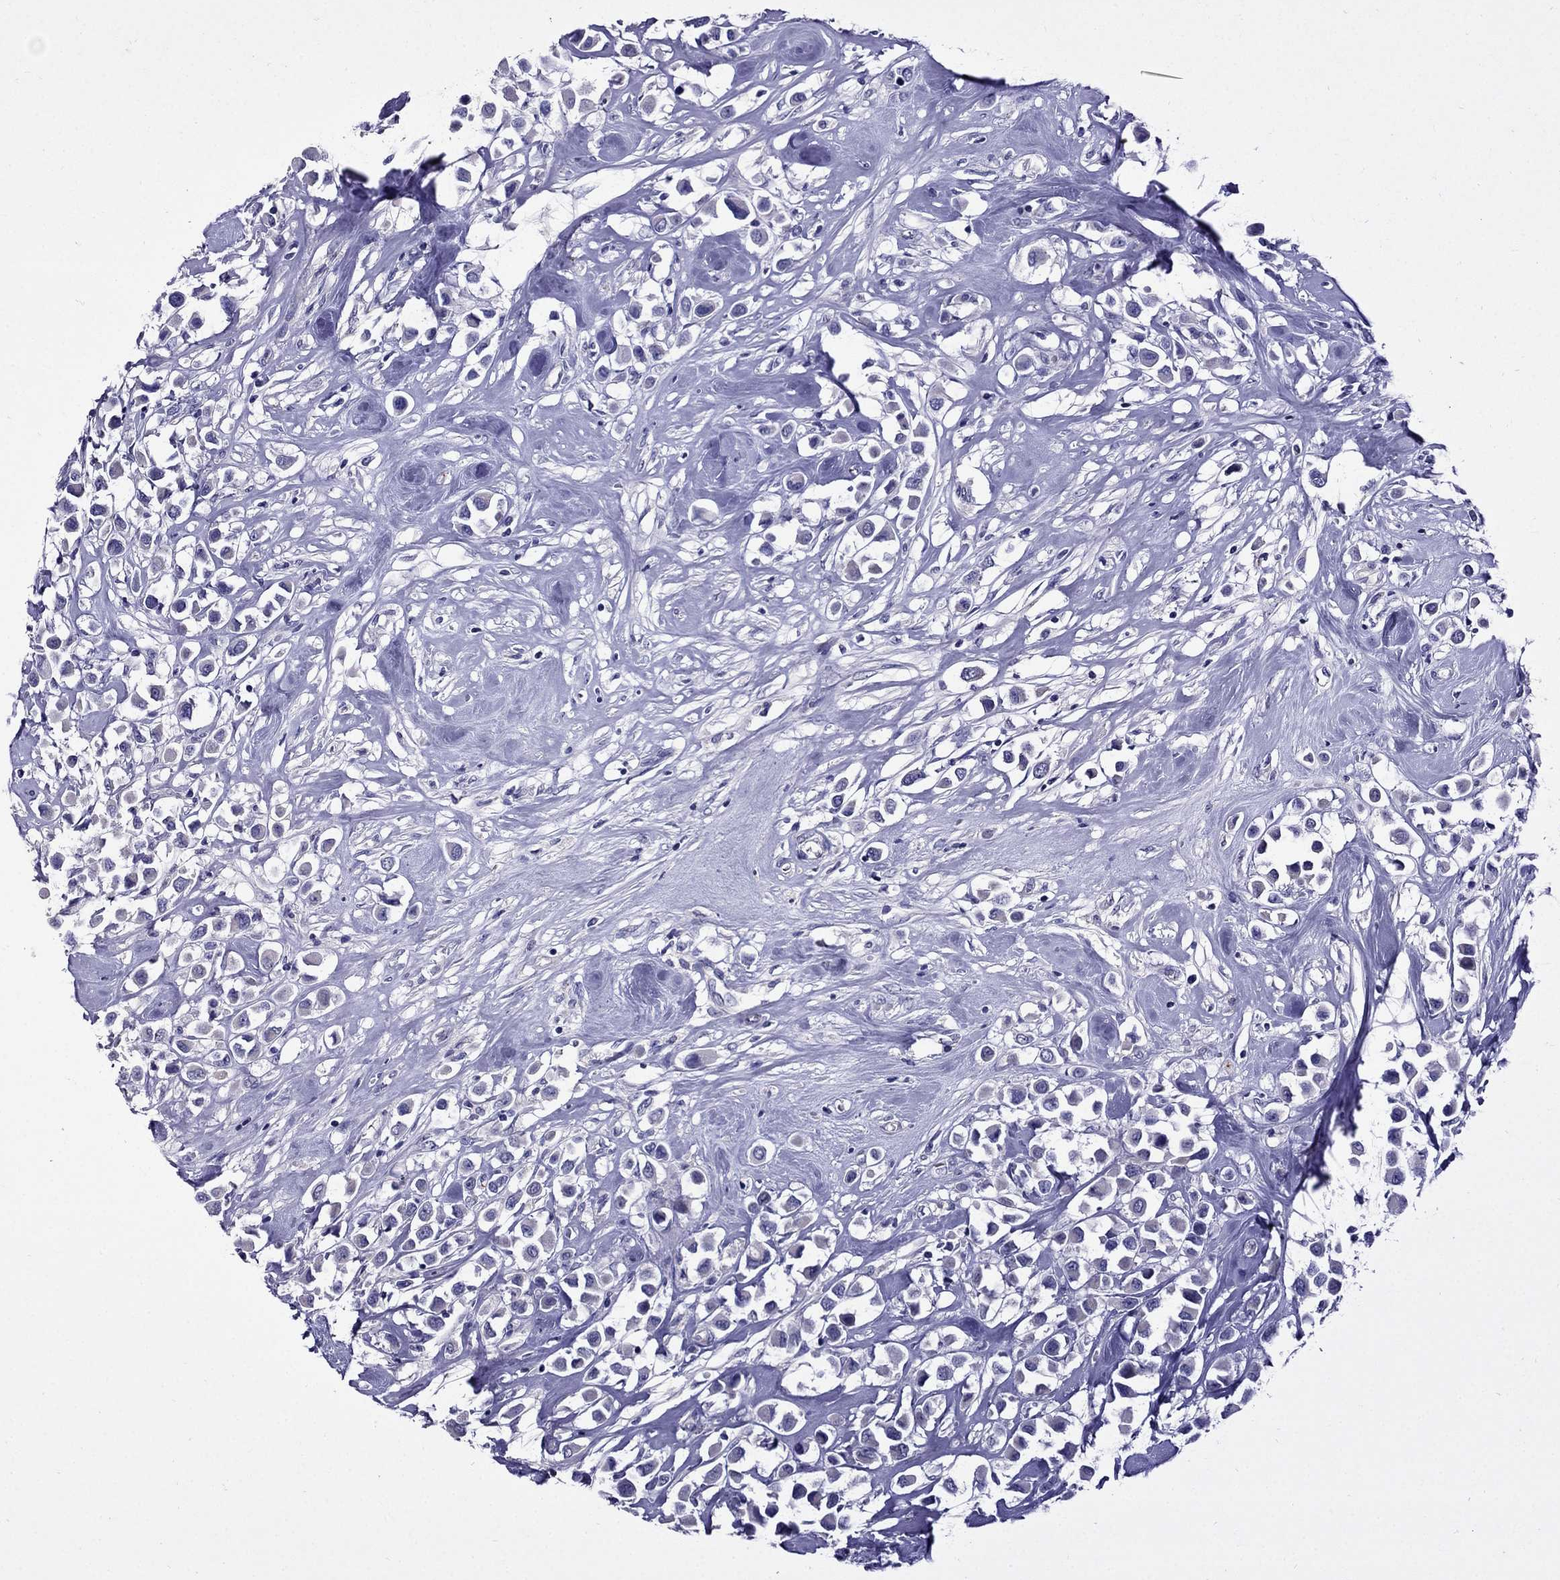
{"staining": {"intensity": "negative", "quantity": "none", "location": "none"}, "tissue": "breast cancer", "cell_type": "Tumor cells", "image_type": "cancer", "snomed": [{"axis": "morphology", "description": "Duct carcinoma"}, {"axis": "topography", "description": "Breast"}], "caption": "The immunohistochemistry (IHC) image has no significant staining in tumor cells of breast cancer tissue. Nuclei are stained in blue.", "gene": "OXCT2", "patient": {"sex": "female", "age": 61}}